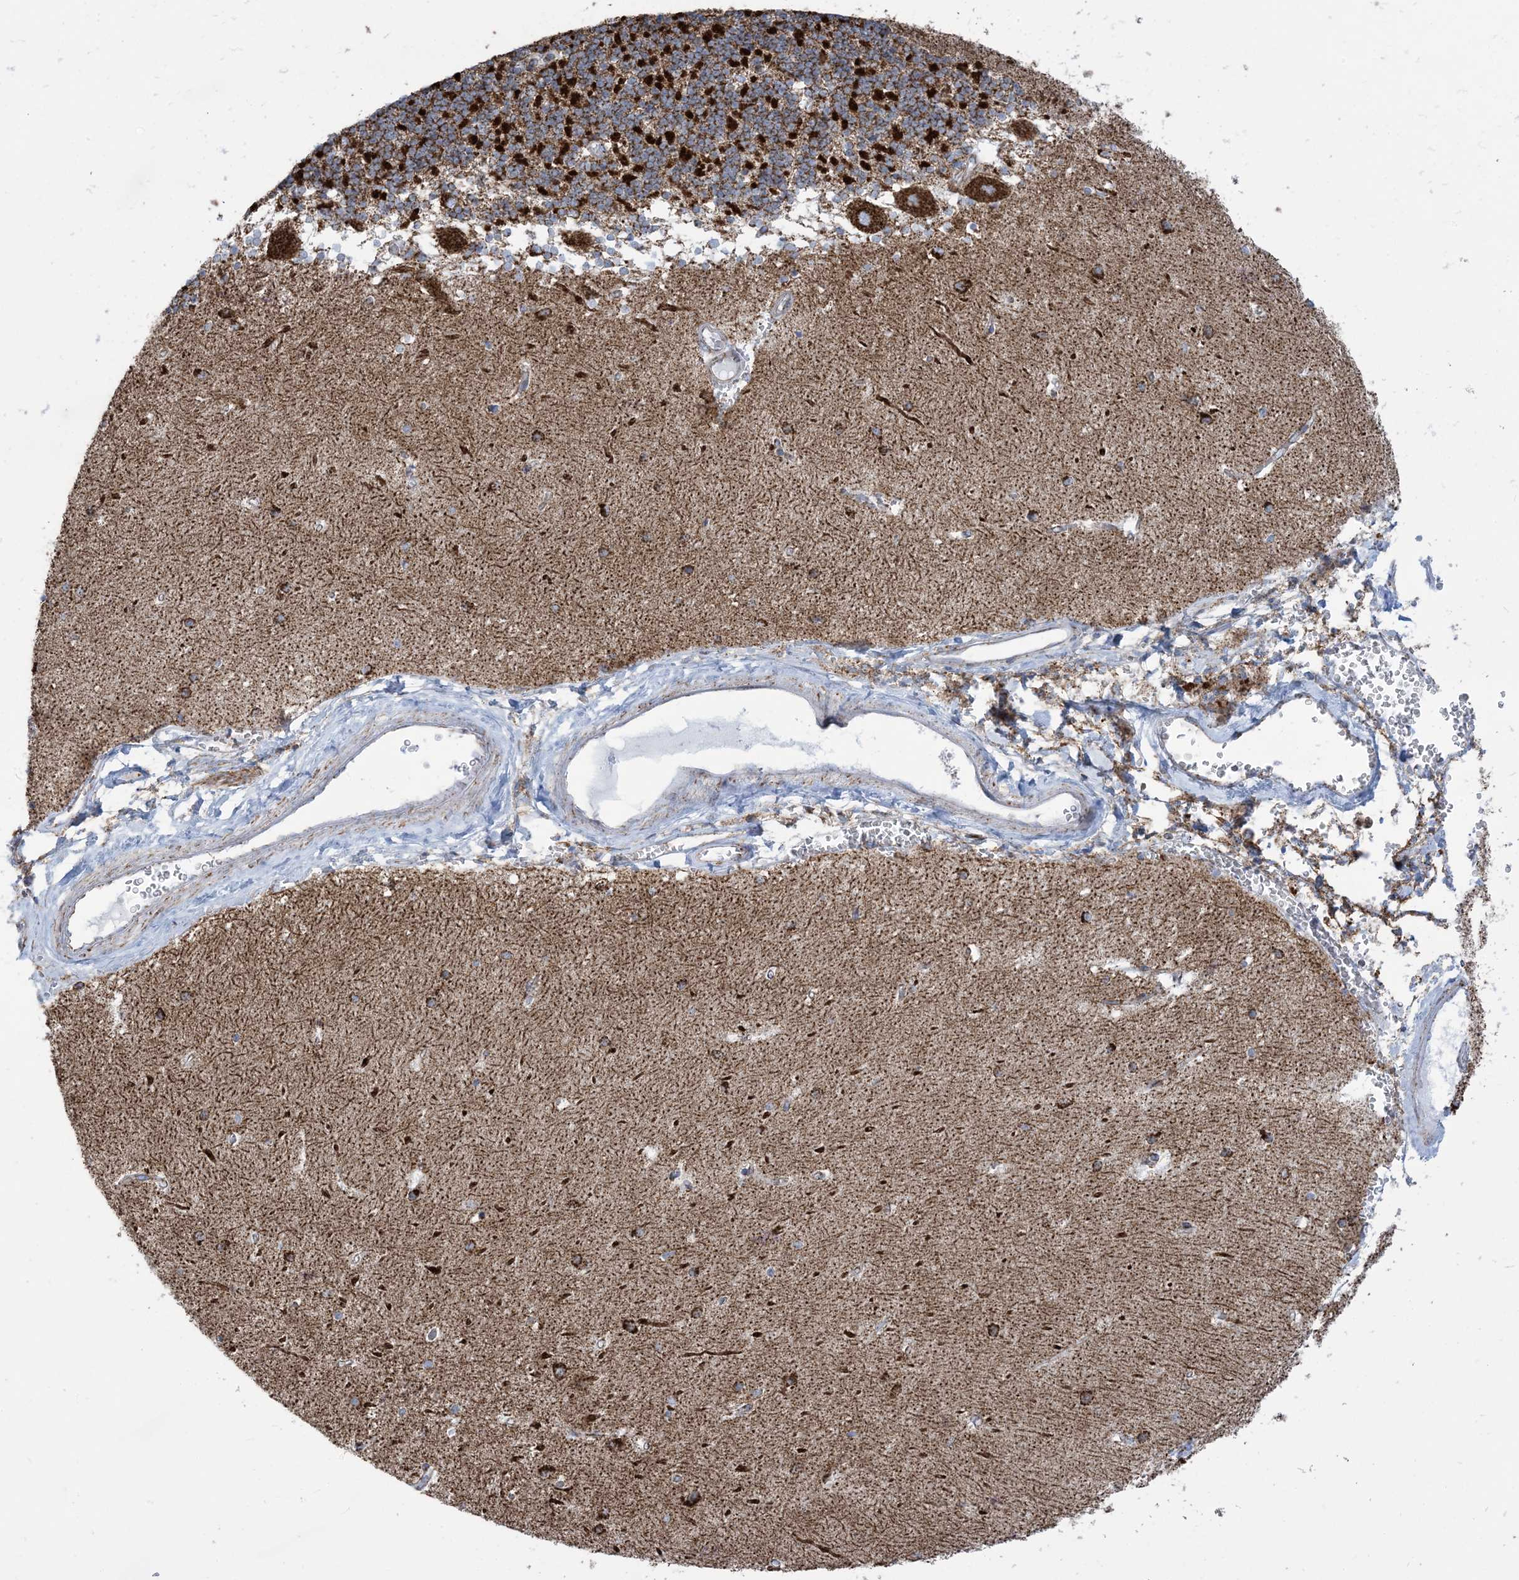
{"staining": {"intensity": "strong", "quantity": ">75%", "location": "cytoplasmic/membranous"}, "tissue": "cerebellum", "cell_type": "Cells in granular layer", "image_type": "normal", "snomed": [{"axis": "morphology", "description": "Normal tissue, NOS"}, {"axis": "topography", "description": "Cerebellum"}], "caption": "Unremarkable cerebellum was stained to show a protein in brown. There is high levels of strong cytoplasmic/membranous expression in approximately >75% of cells in granular layer. (brown staining indicates protein expression, while blue staining denotes nuclei).", "gene": "SAMM50", "patient": {"sex": "male", "age": 37}}